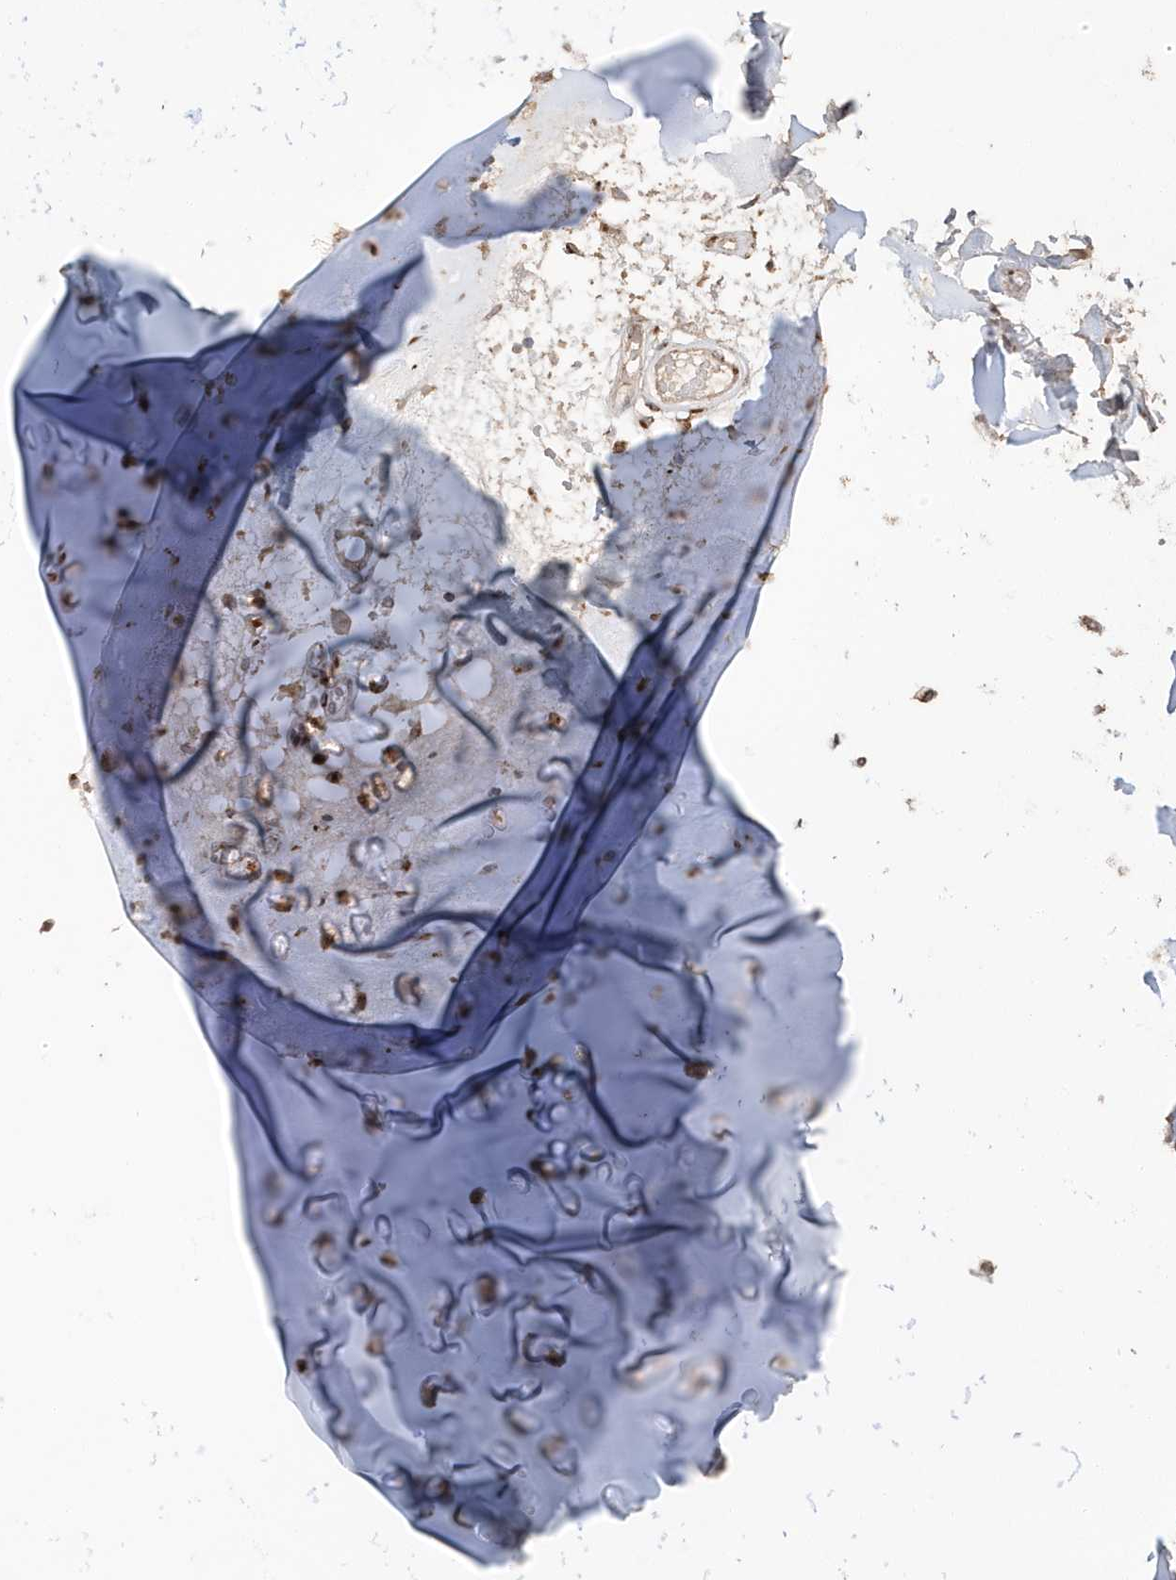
{"staining": {"intensity": "weak", "quantity": ">75%", "location": "cytoplasmic/membranous"}, "tissue": "adipose tissue", "cell_type": "Adipocytes", "image_type": "normal", "snomed": [{"axis": "morphology", "description": "Normal tissue, NOS"}, {"axis": "morphology", "description": "Basal cell carcinoma"}, {"axis": "topography", "description": "Cartilage tissue"}, {"axis": "topography", "description": "Nasopharynx"}, {"axis": "topography", "description": "Oral tissue"}], "caption": "Weak cytoplasmic/membranous staining for a protein is appreciated in about >75% of adipocytes of benign adipose tissue using immunohistochemistry (IHC).", "gene": "RER1", "patient": {"sex": "female", "age": 77}}